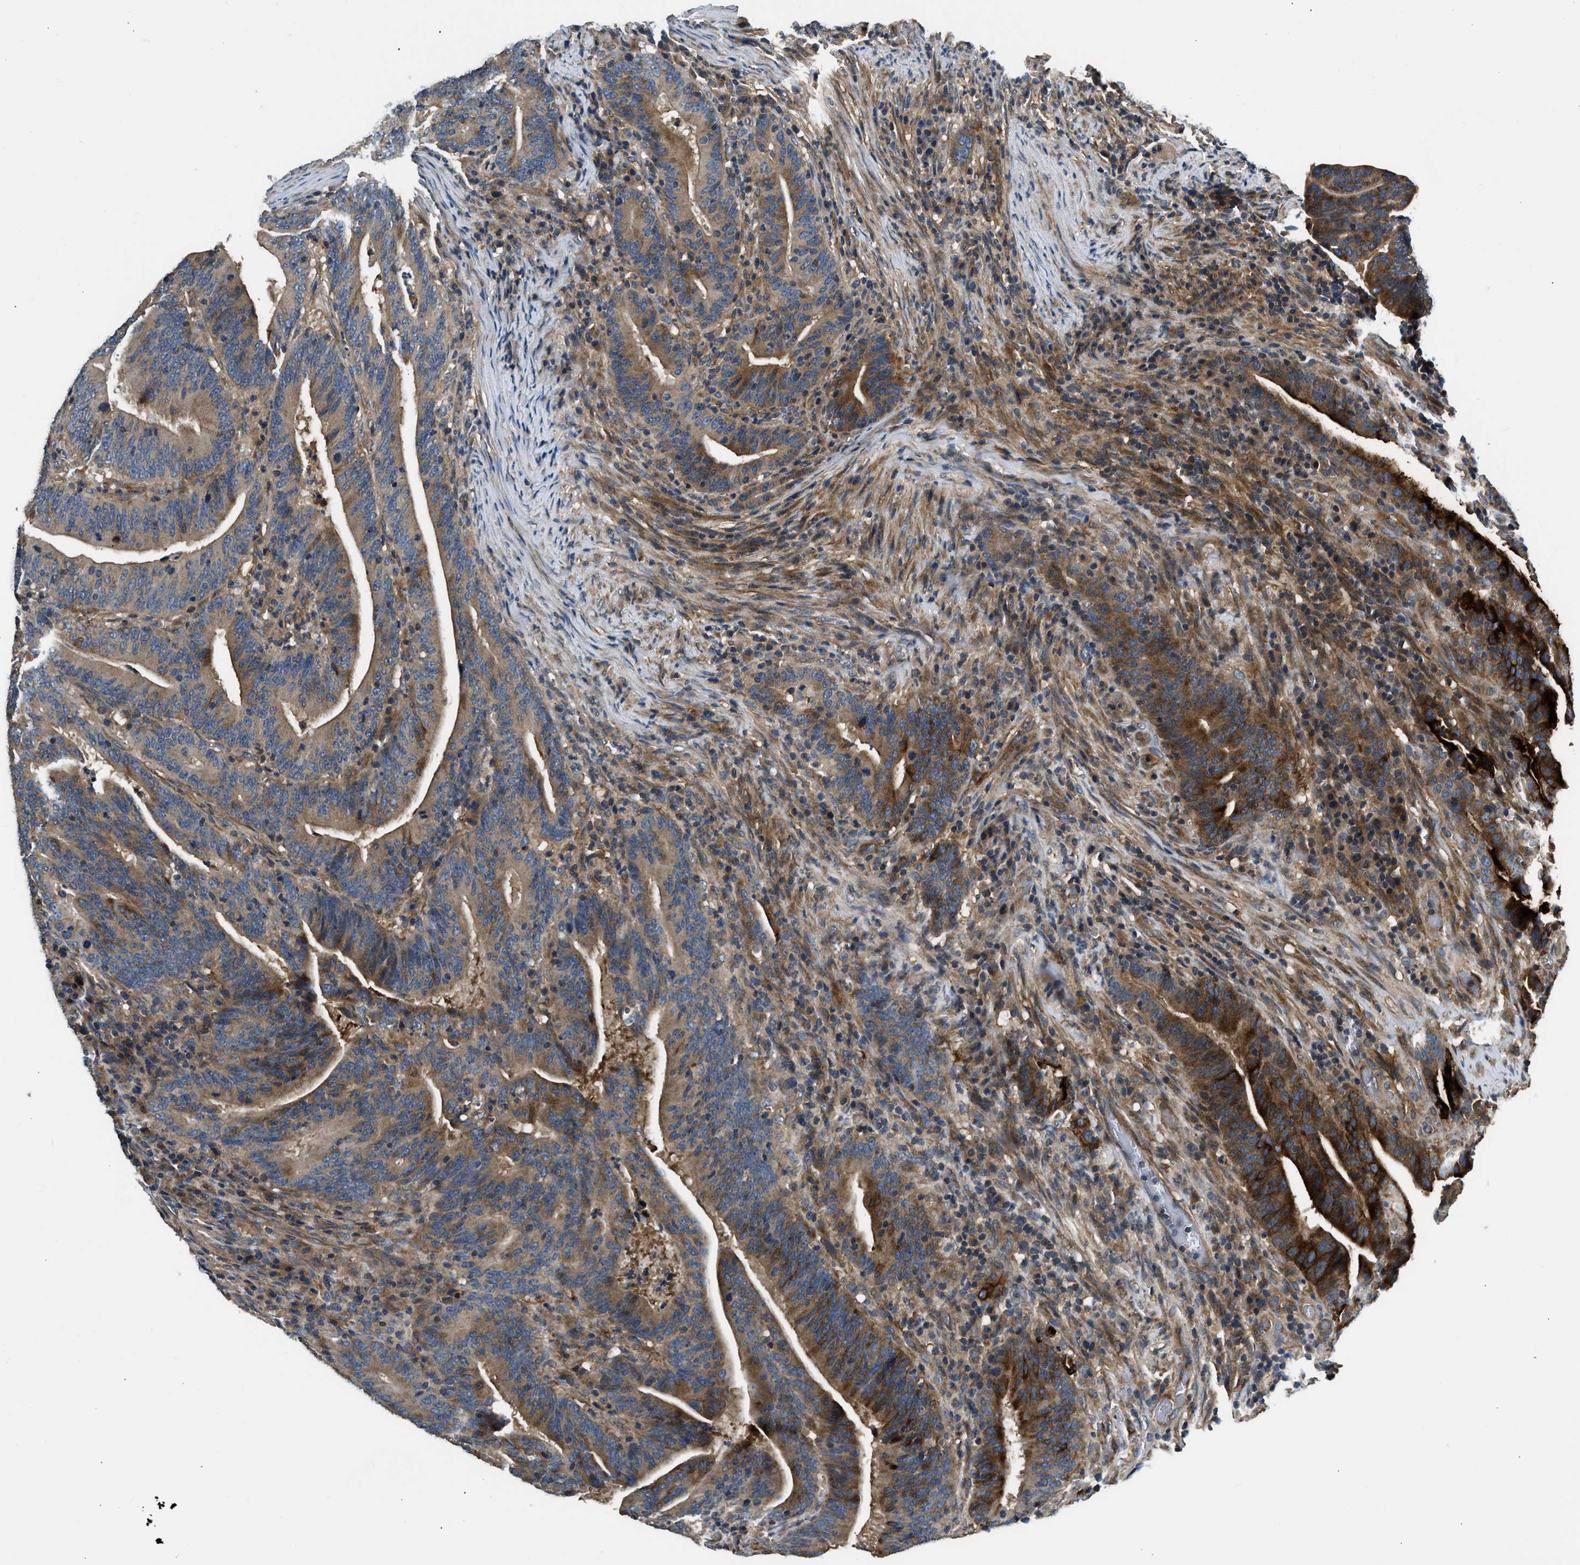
{"staining": {"intensity": "moderate", "quantity": ">75%", "location": "cytoplasmic/membranous"}, "tissue": "colorectal cancer", "cell_type": "Tumor cells", "image_type": "cancer", "snomed": [{"axis": "morphology", "description": "Adenocarcinoma, NOS"}, {"axis": "topography", "description": "Colon"}], "caption": "Tumor cells show medium levels of moderate cytoplasmic/membranous staining in approximately >75% of cells in adenocarcinoma (colorectal).", "gene": "IL3RA", "patient": {"sex": "female", "age": 66}}